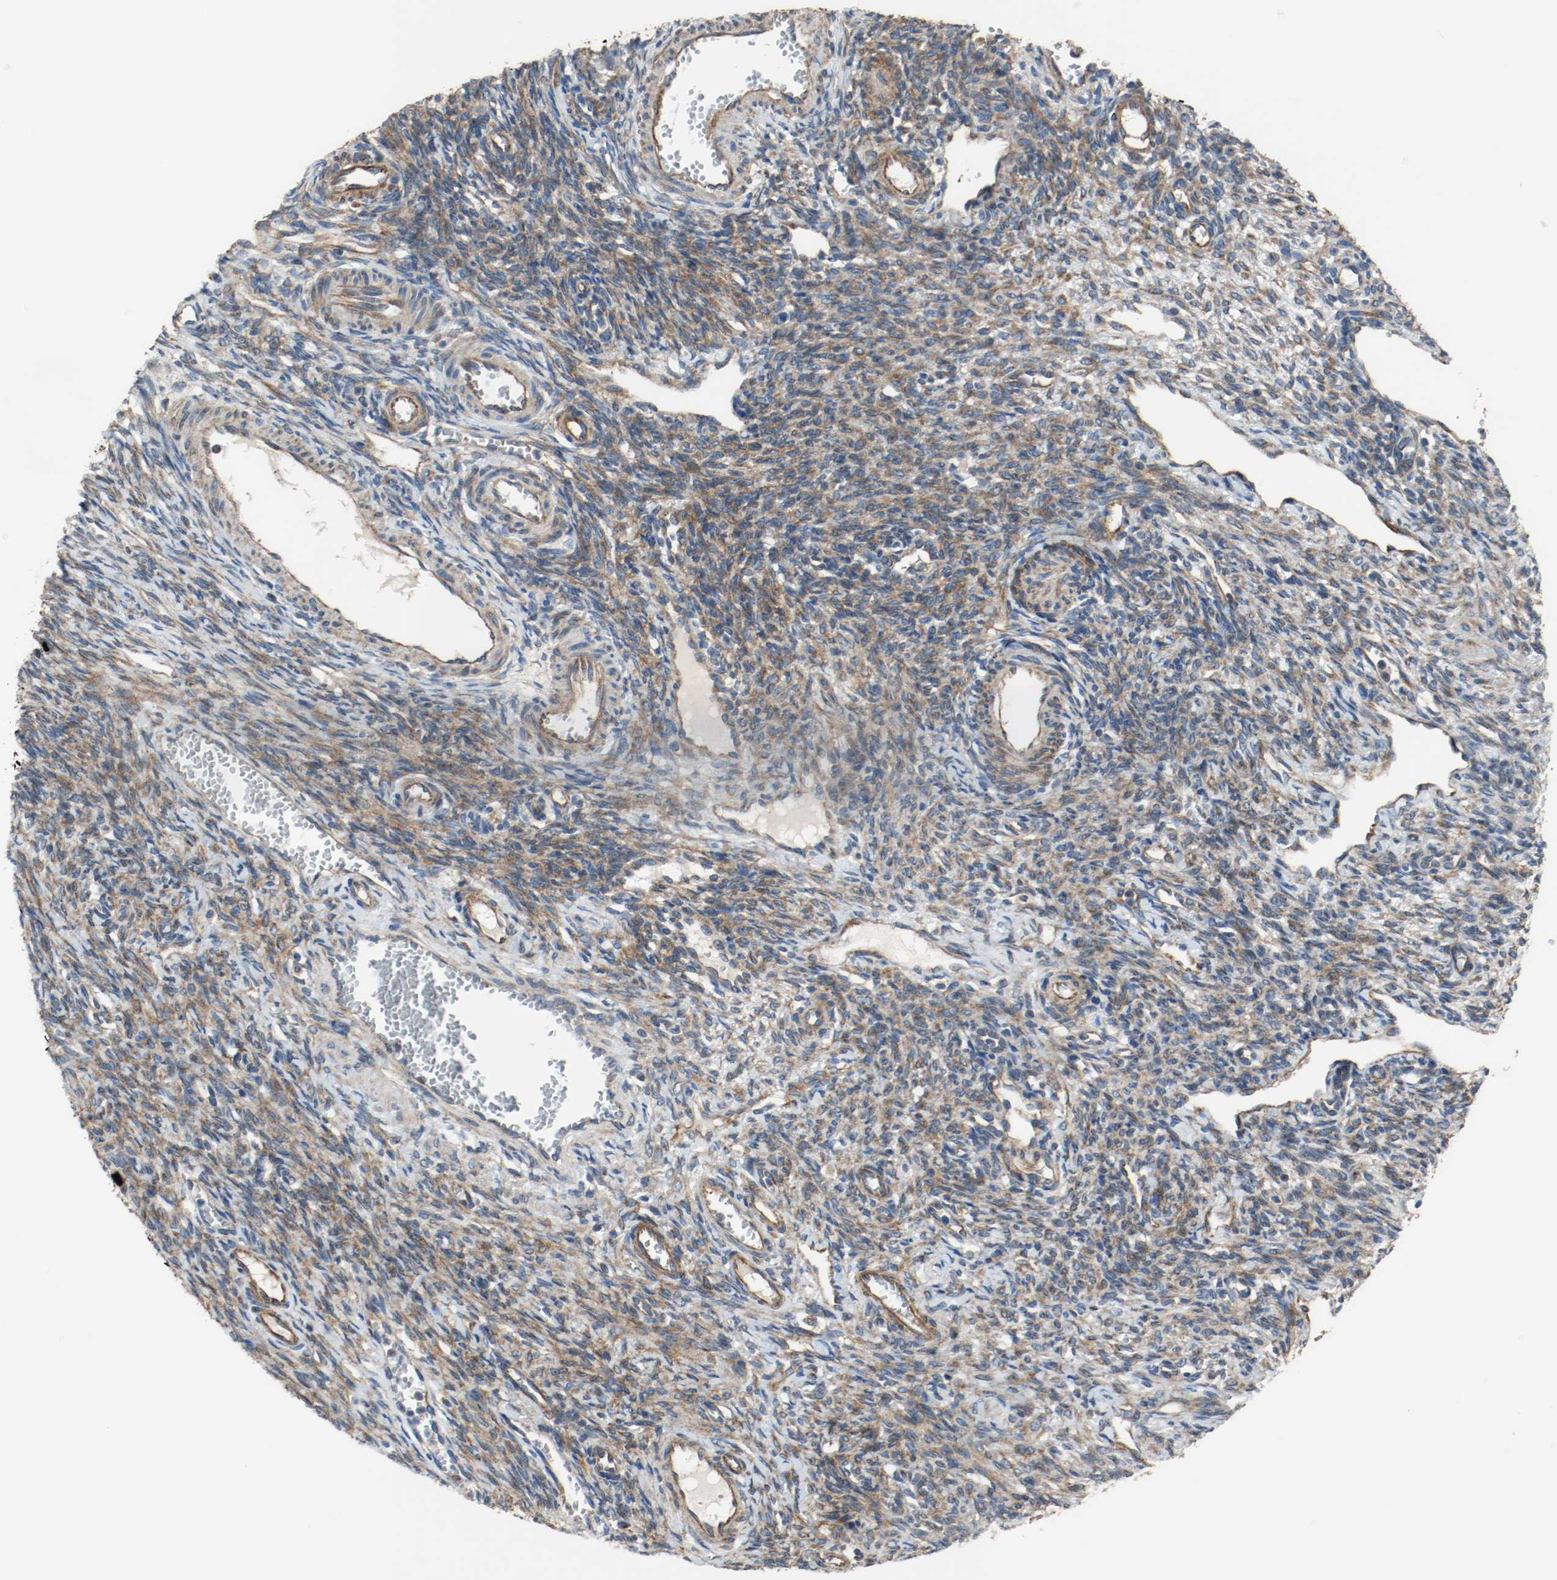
{"staining": {"intensity": "moderate", "quantity": "25%-75%", "location": "cytoplasmic/membranous"}, "tissue": "ovary", "cell_type": "Ovarian stroma cells", "image_type": "normal", "snomed": [{"axis": "morphology", "description": "Normal tissue, NOS"}, {"axis": "topography", "description": "Ovary"}], "caption": "Immunohistochemical staining of benign human ovary displays moderate cytoplasmic/membranous protein expression in approximately 25%-75% of ovarian stroma cells.", "gene": "TUBA3D", "patient": {"sex": "female", "age": 33}}